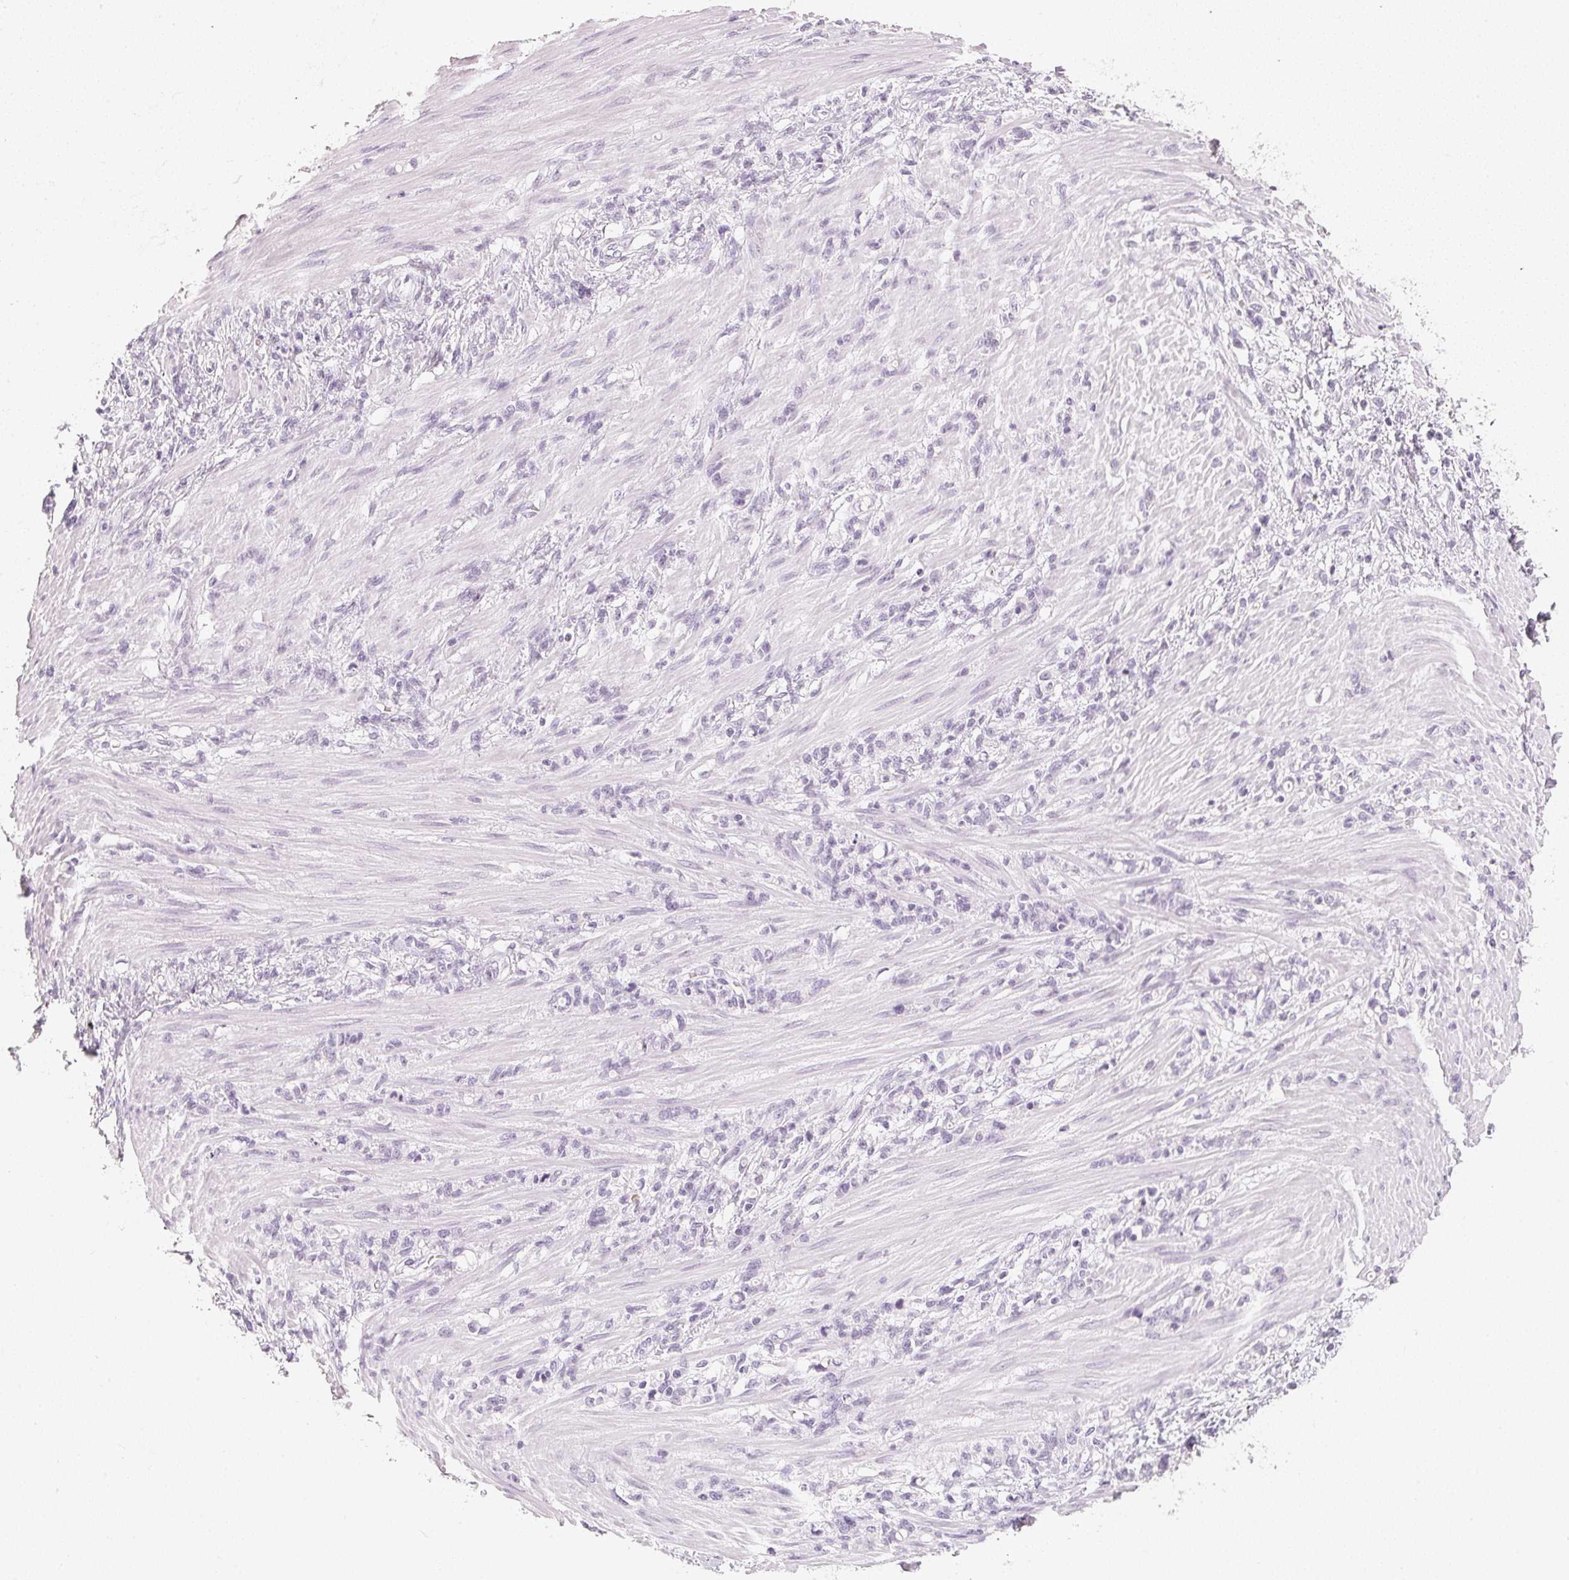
{"staining": {"intensity": "negative", "quantity": "none", "location": "none"}, "tissue": "stomach cancer", "cell_type": "Tumor cells", "image_type": "cancer", "snomed": [{"axis": "morphology", "description": "Adenocarcinoma, NOS"}, {"axis": "topography", "description": "Stomach"}], "caption": "A histopathology image of stomach adenocarcinoma stained for a protein displays no brown staining in tumor cells.", "gene": "SLC22A8", "patient": {"sex": "female", "age": 84}}